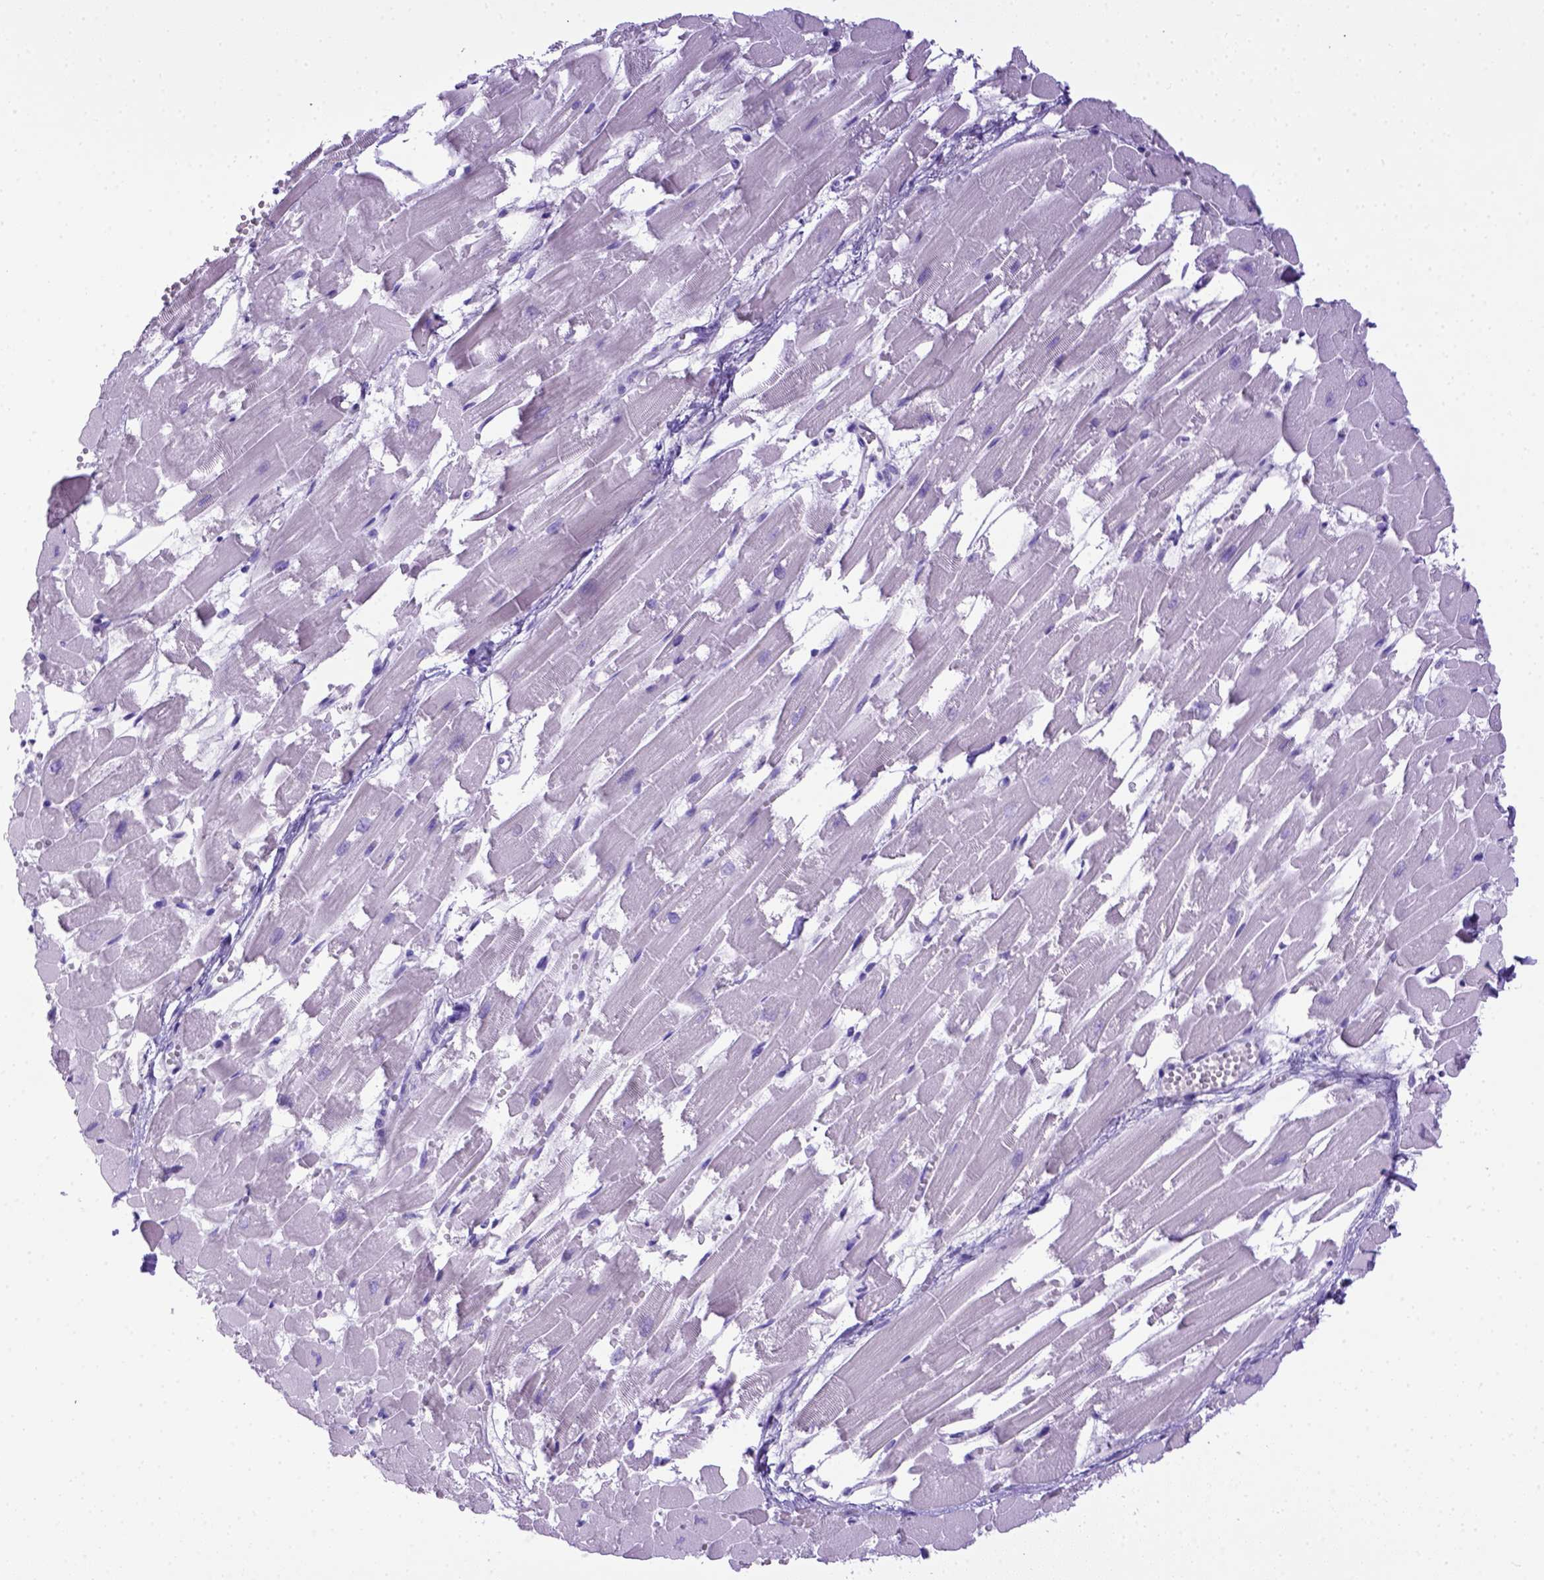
{"staining": {"intensity": "negative", "quantity": "none", "location": "none"}, "tissue": "heart muscle", "cell_type": "Cardiomyocytes", "image_type": "normal", "snomed": [{"axis": "morphology", "description": "Normal tissue, NOS"}, {"axis": "topography", "description": "Heart"}], "caption": "High power microscopy photomicrograph of an immunohistochemistry (IHC) image of benign heart muscle, revealing no significant staining in cardiomyocytes. (DAB (3,3'-diaminobenzidine) IHC visualized using brightfield microscopy, high magnification).", "gene": "ITIH4", "patient": {"sex": "female", "age": 52}}